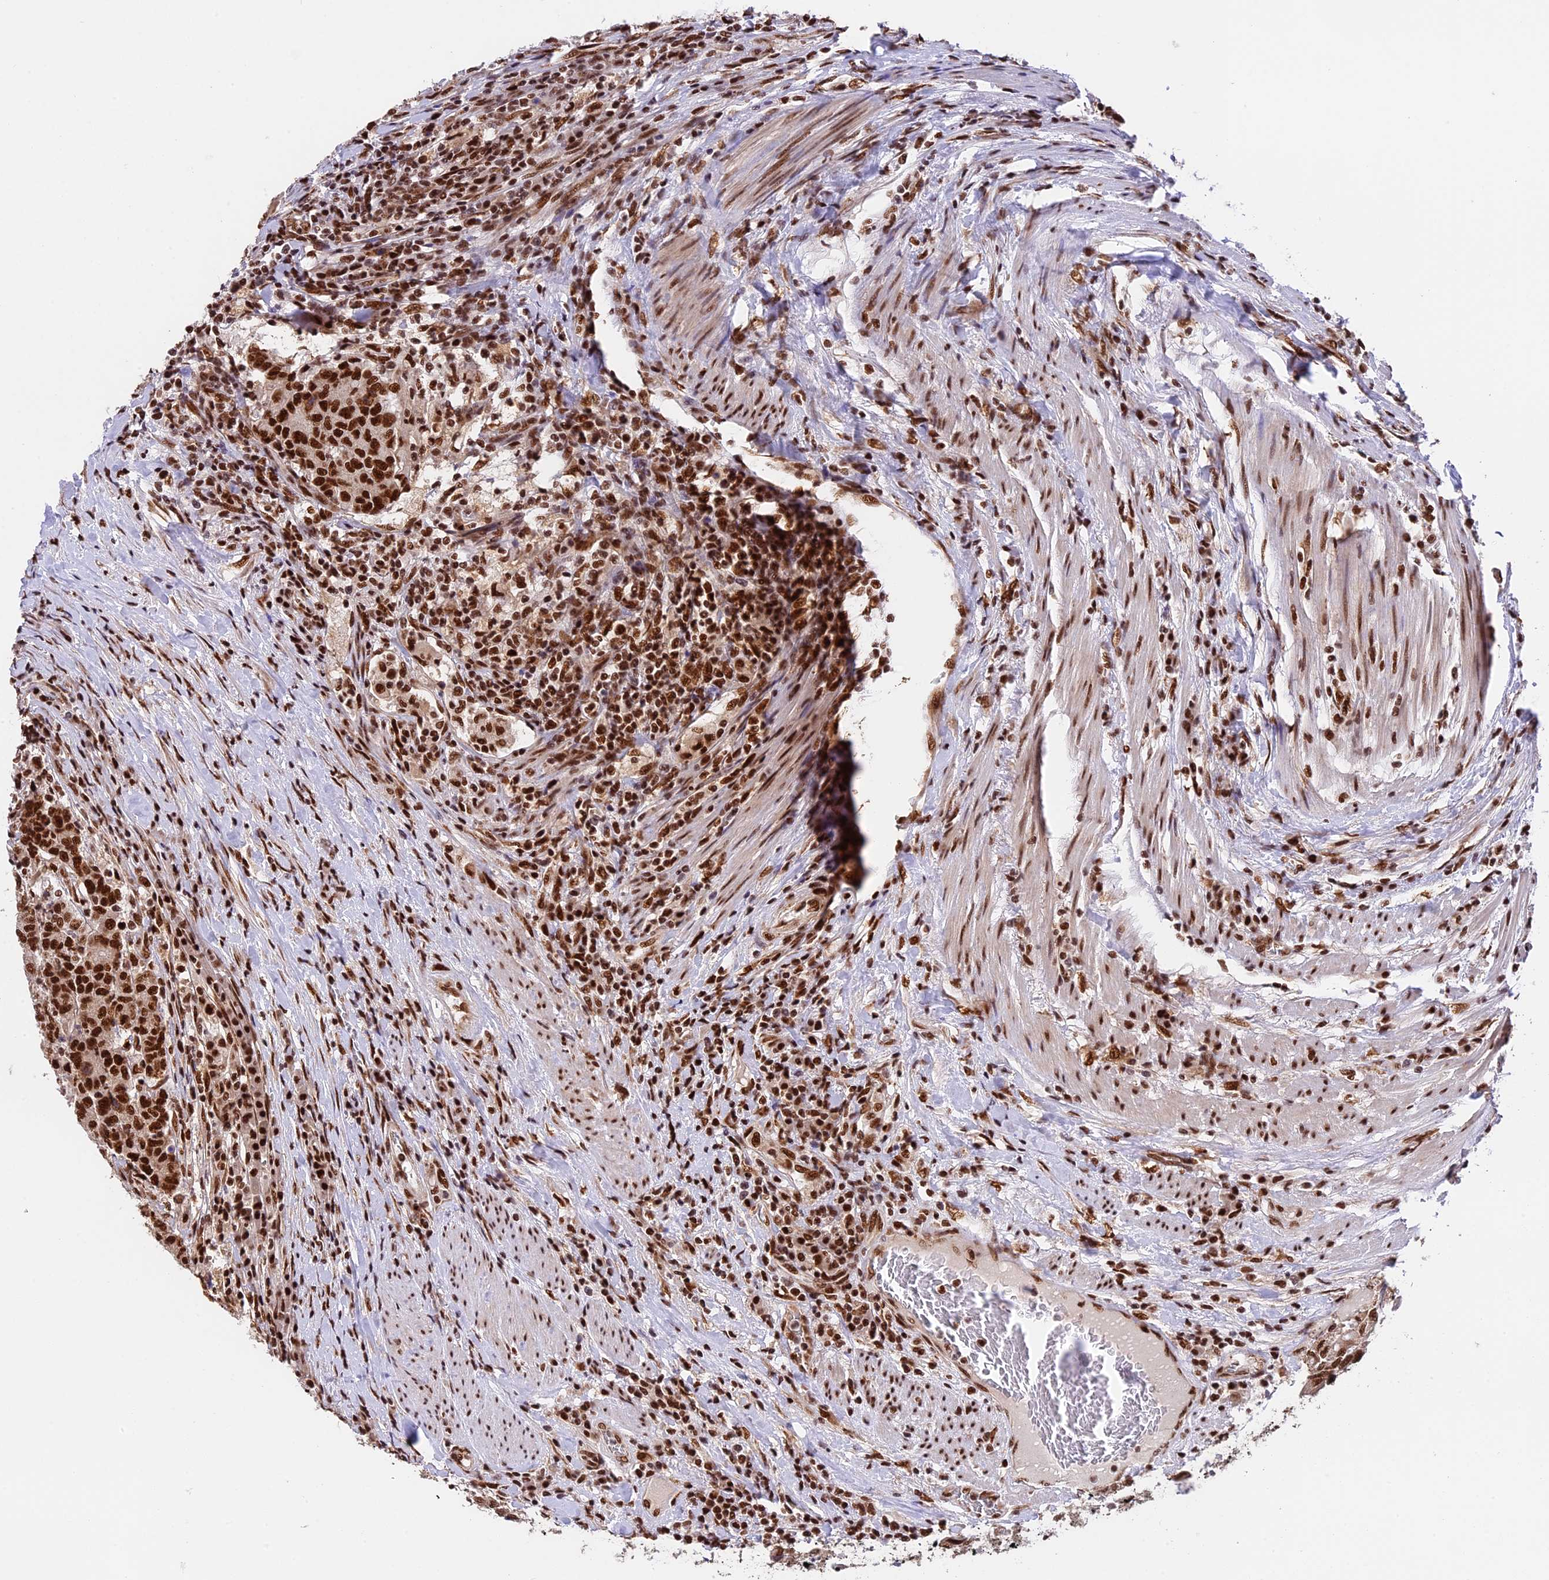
{"staining": {"intensity": "strong", "quantity": ">75%", "location": "nuclear"}, "tissue": "colorectal cancer", "cell_type": "Tumor cells", "image_type": "cancer", "snomed": [{"axis": "morphology", "description": "Adenocarcinoma, NOS"}, {"axis": "topography", "description": "Colon"}], "caption": "The immunohistochemical stain labels strong nuclear positivity in tumor cells of colorectal adenocarcinoma tissue. The protein is stained brown, and the nuclei are stained in blue (DAB (3,3'-diaminobenzidine) IHC with brightfield microscopy, high magnification).", "gene": "RAMAC", "patient": {"sex": "female", "age": 75}}